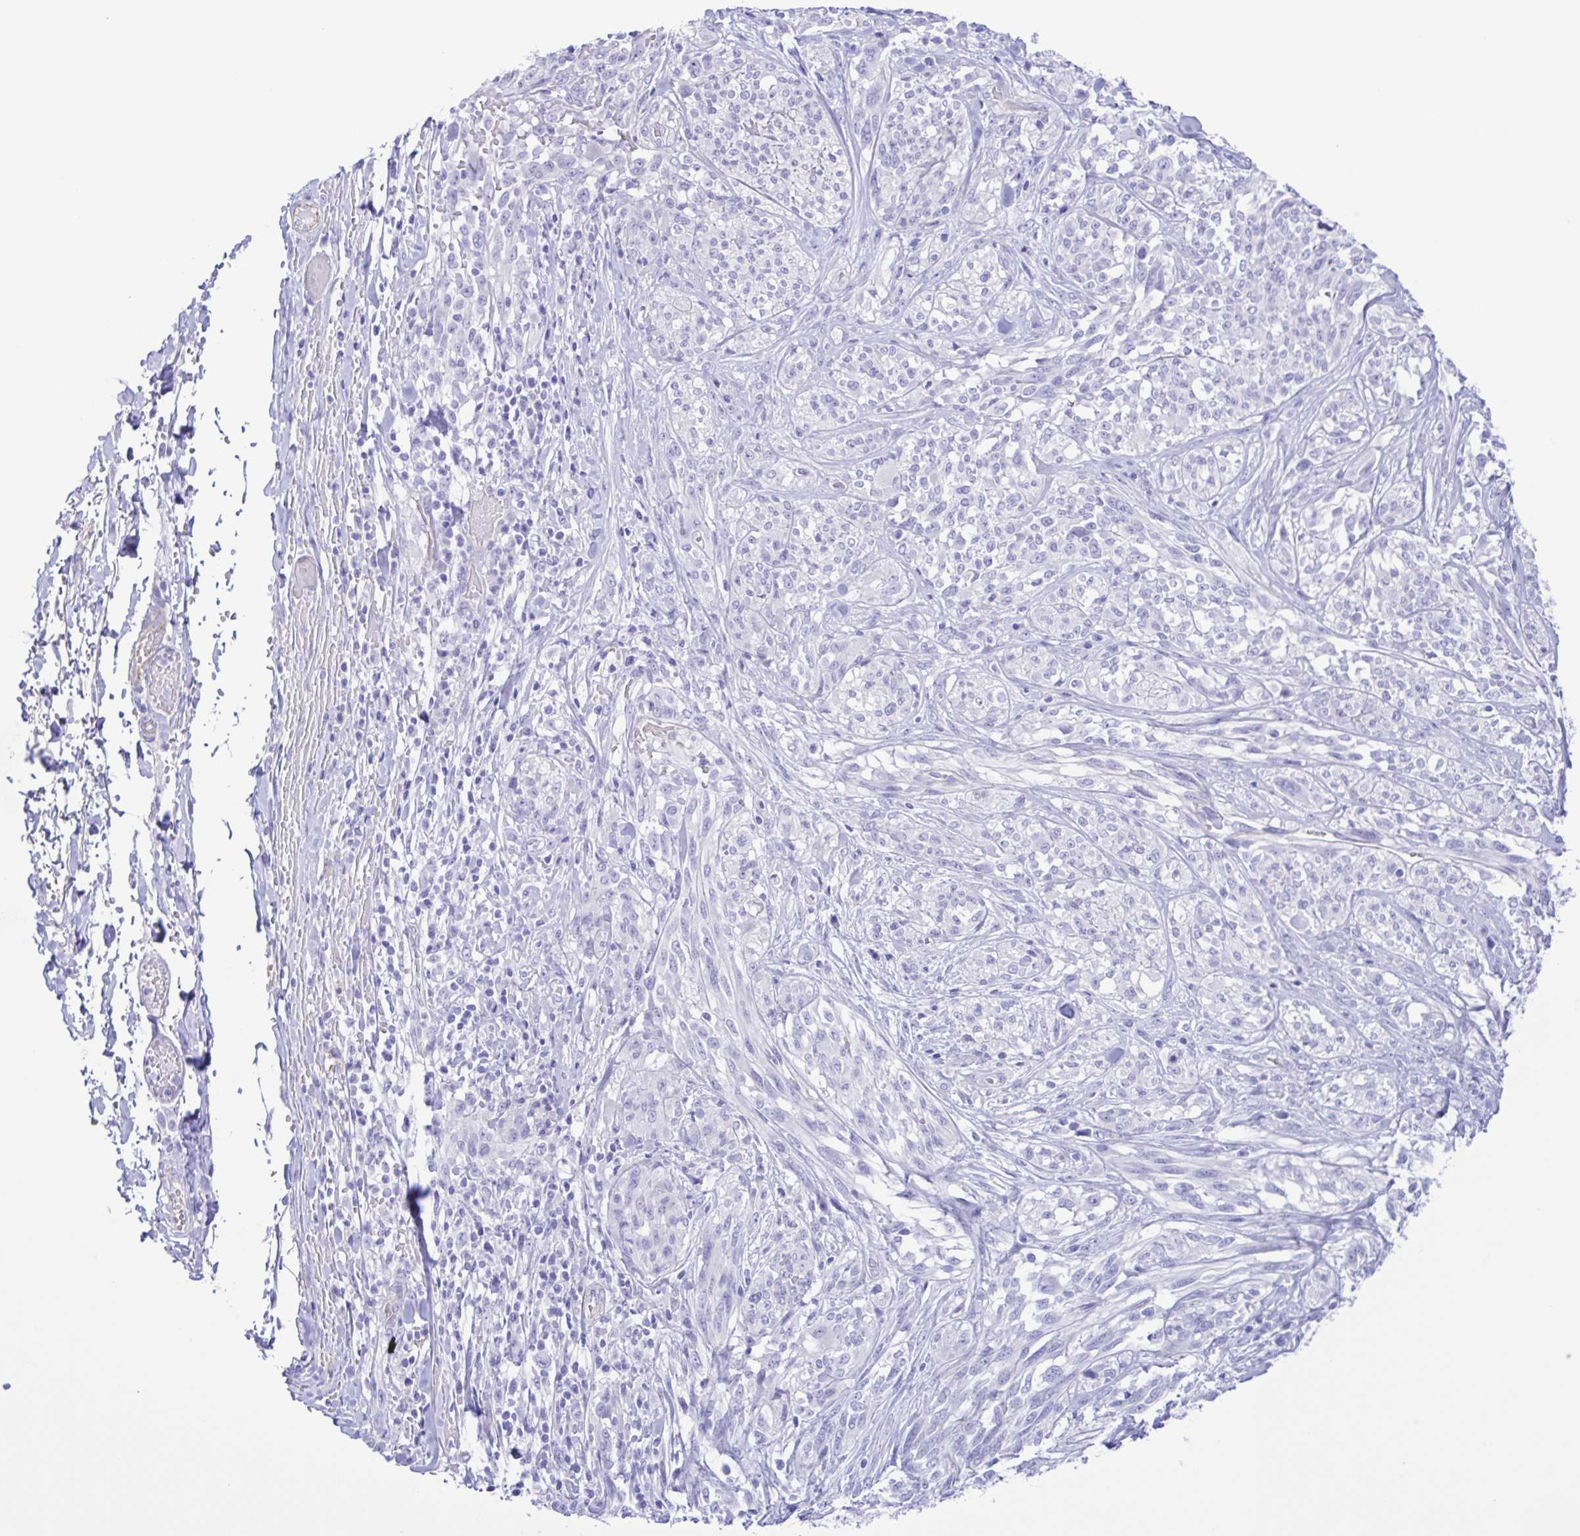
{"staining": {"intensity": "negative", "quantity": "none", "location": "none"}, "tissue": "melanoma", "cell_type": "Tumor cells", "image_type": "cancer", "snomed": [{"axis": "morphology", "description": "Malignant melanoma, NOS"}, {"axis": "topography", "description": "Skin"}], "caption": "Immunohistochemistry (IHC) photomicrograph of melanoma stained for a protein (brown), which exhibits no expression in tumor cells.", "gene": "CYP11A1", "patient": {"sex": "female", "age": 91}}